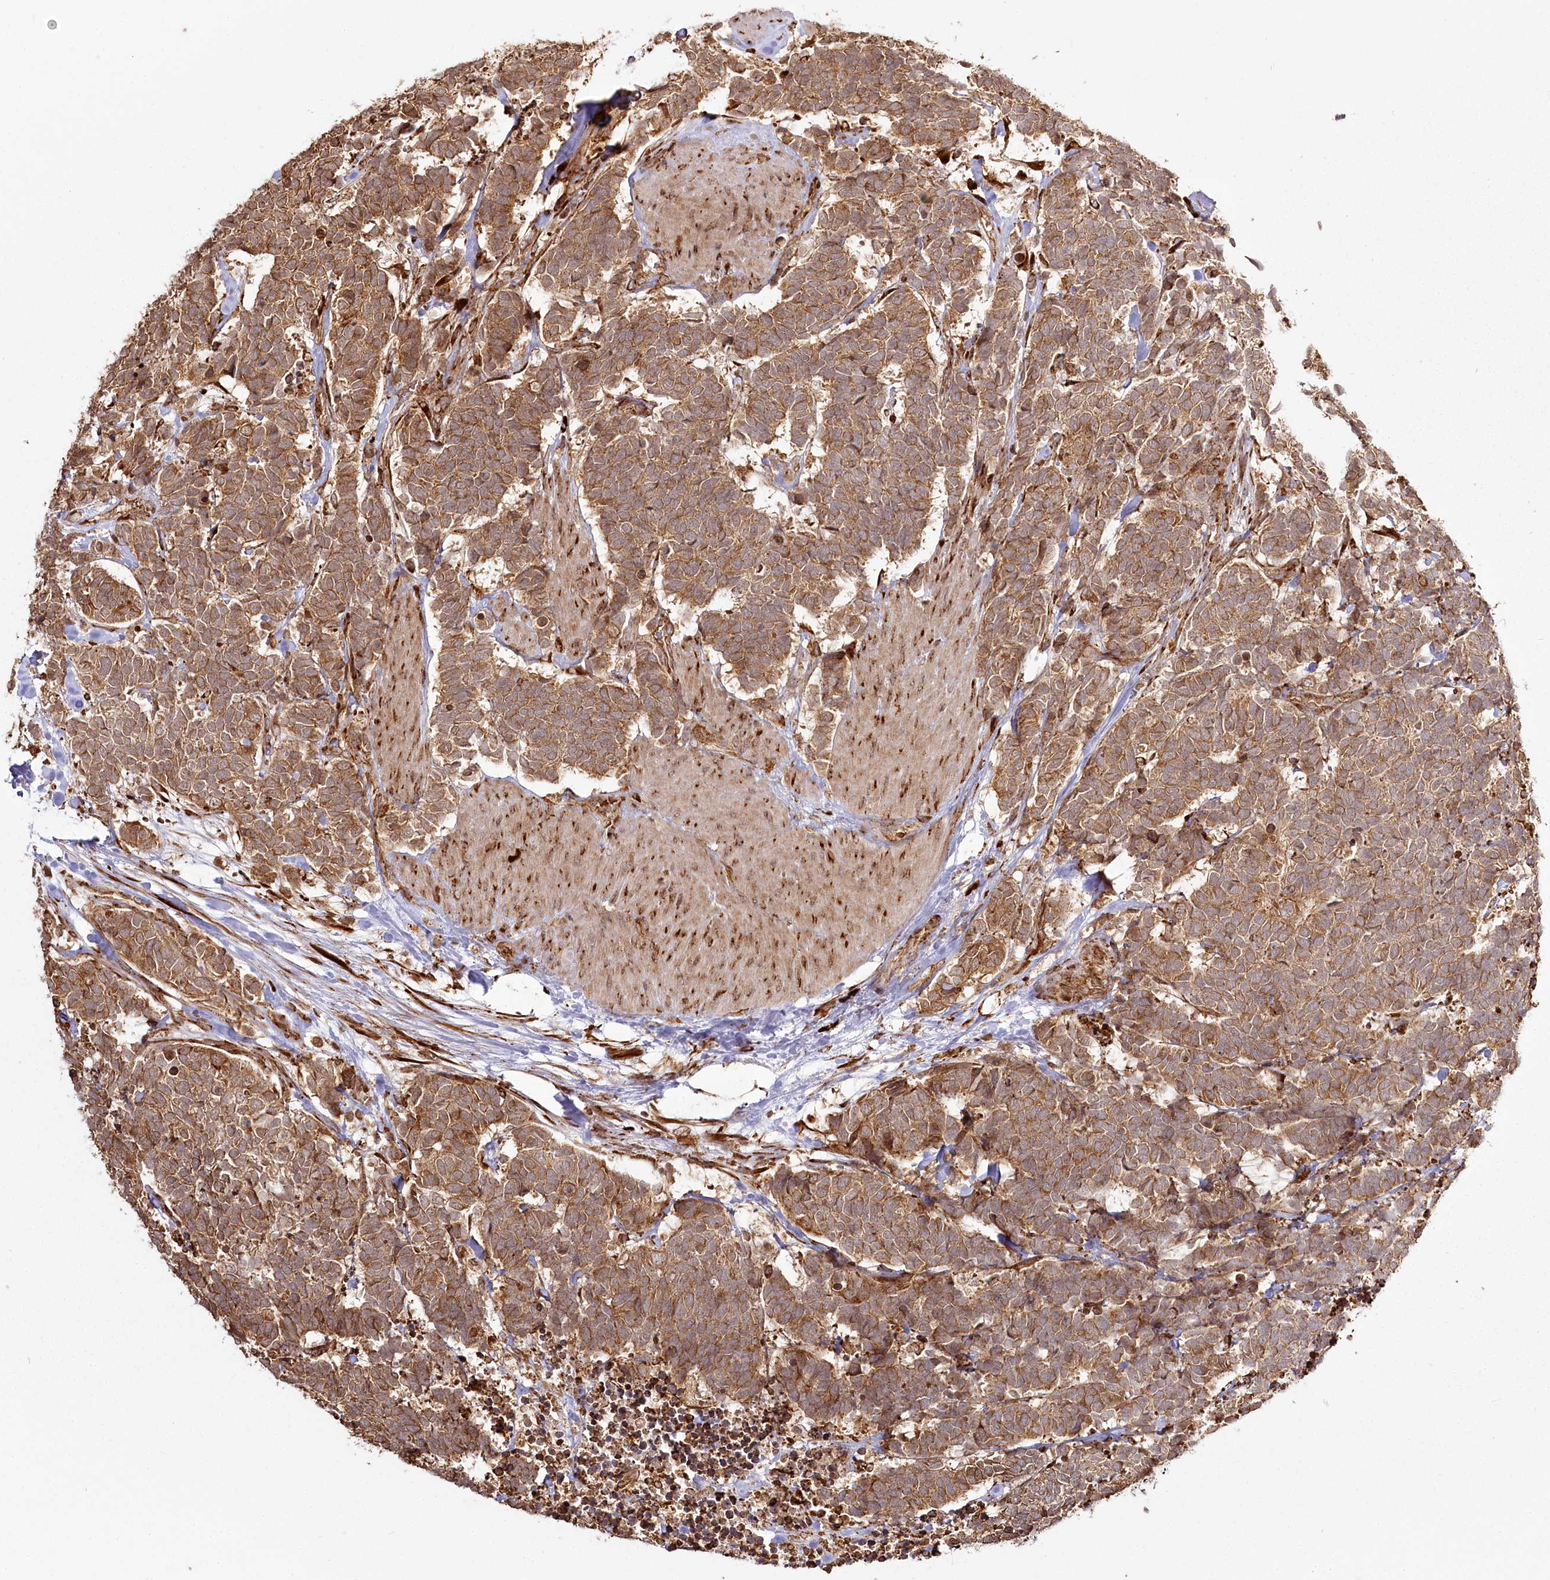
{"staining": {"intensity": "moderate", "quantity": ">75%", "location": "cytoplasmic/membranous"}, "tissue": "carcinoid", "cell_type": "Tumor cells", "image_type": "cancer", "snomed": [{"axis": "morphology", "description": "Carcinoma, NOS"}, {"axis": "morphology", "description": "Carcinoid, malignant, NOS"}, {"axis": "topography", "description": "Urinary bladder"}], "caption": "Approximately >75% of tumor cells in human carcinoma demonstrate moderate cytoplasmic/membranous protein expression as visualized by brown immunohistochemical staining.", "gene": "FAM13A", "patient": {"sex": "male", "age": 57}}